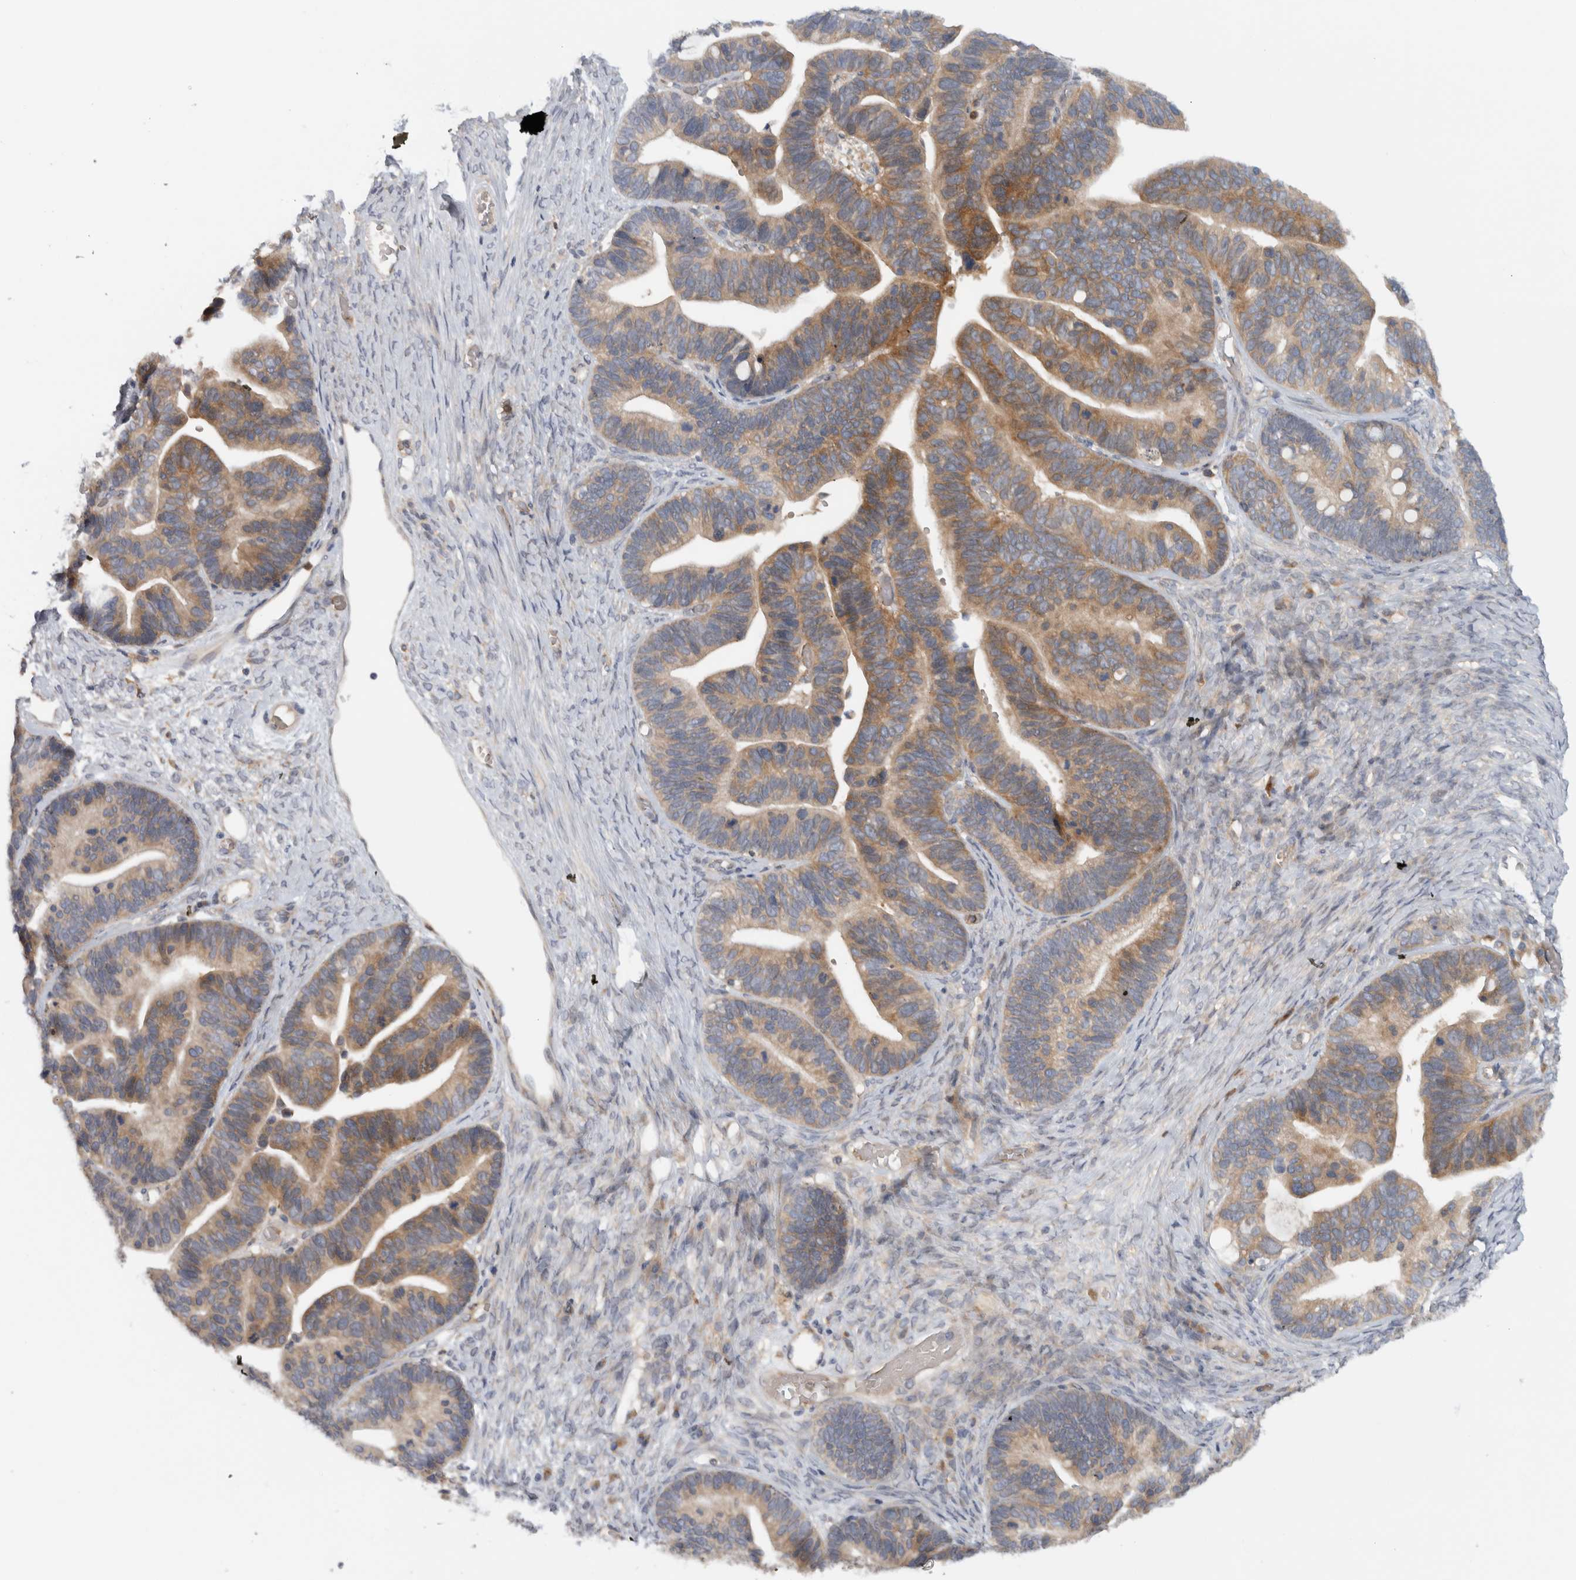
{"staining": {"intensity": "moderate", "quantity": ">75%", "location": "cytoplasmic/membranous"}, "tissue": "ovarian cancer", "cell_type": "Tumor cells", "image_type": "cancer", "snomed": [{"axis": "morphology", "description": "Cystadenocarcinoma, serous, NOS"}, {"axis": "topography", "description": "Ovary"}], "caption": "Immunohistochemical staining of ovarian cancer displays medium levels of moderate cytoplasmic/membranous protein positivity in approximately >75% of tumor cells.", "gene": "VEPH1", "patient": {"sex": "female", "age": 56}}